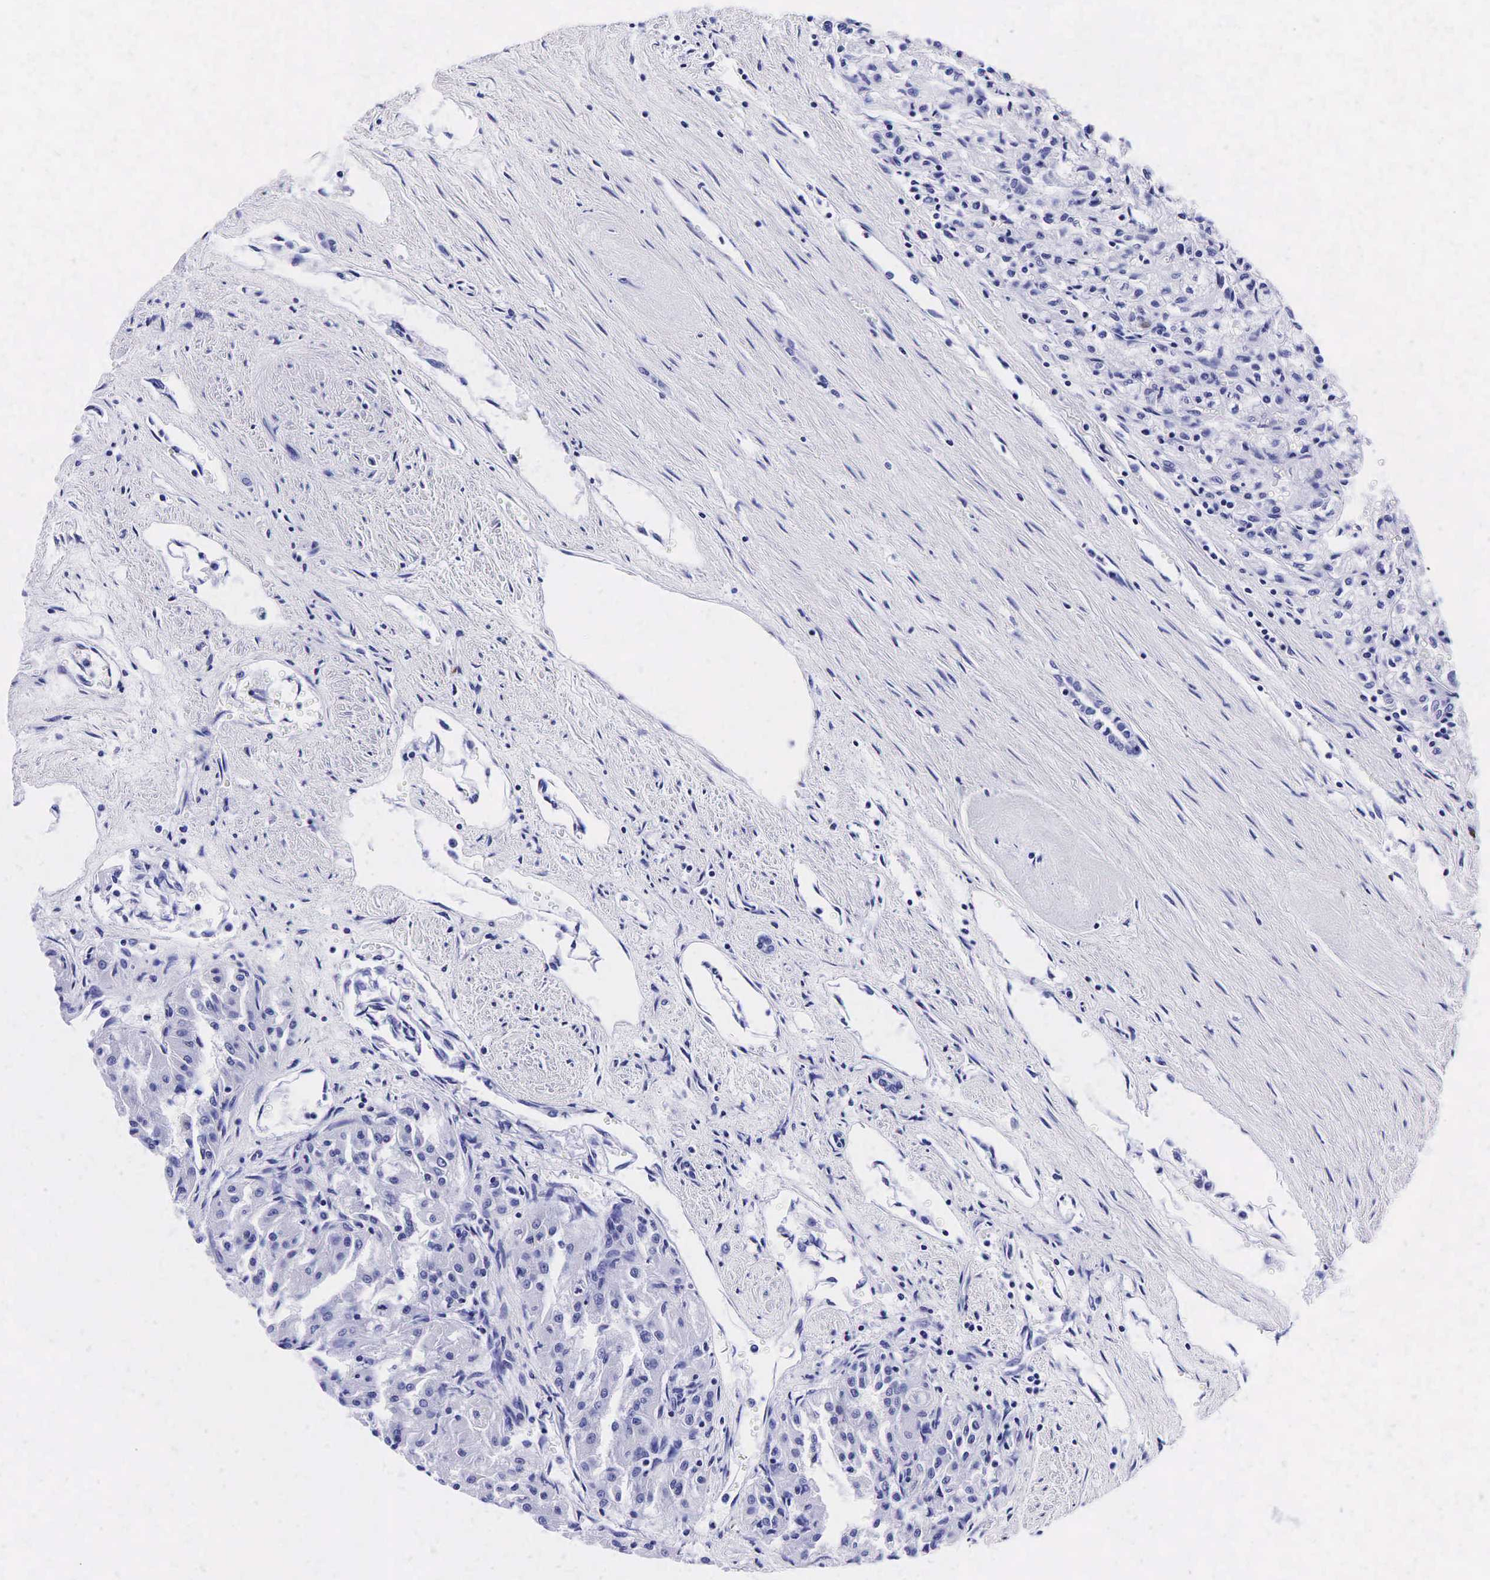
{"staining": {"intensity": "negative", "quantity": "none", "location": "none"}, "tissue": "renal cancer", "cell_type": "Tumor cells", "image_type": "cancer", "snomed": [{"axis": "morphology", "description": "Adenocarcinoma, NOS"}, {"axis": "topography", "description": "Kidney"}], "caption": "The histopathology image demonstrates no staining of tumor cells in renal cancer. Nuclei are stained in blue.", "gene": "KLK3", "patient": {"sex": "male", "age": 78}}